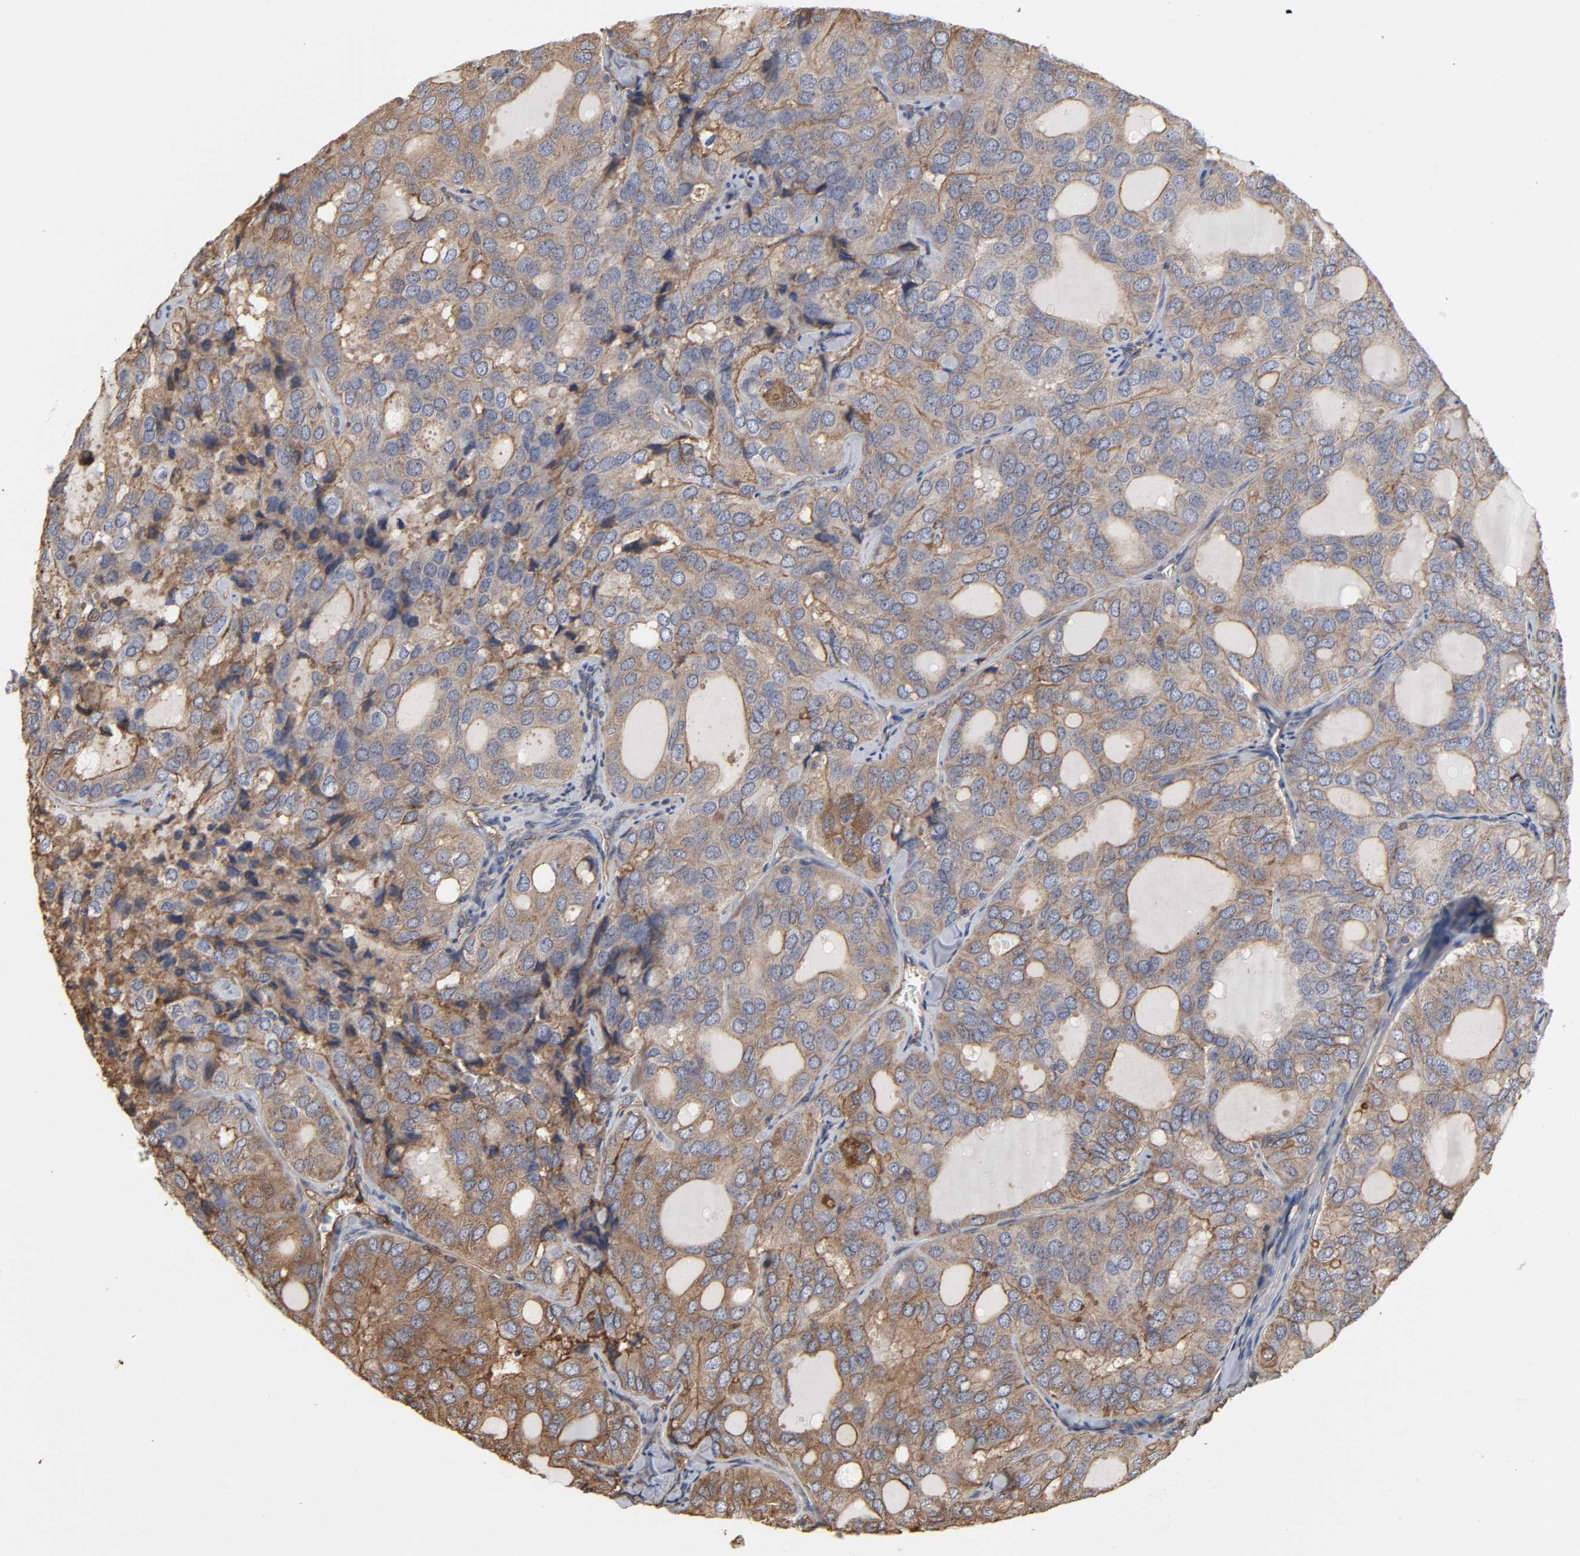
{"staining": {"intensity": "moderate", "quantity": ">75%", "location": "cytoplasmic/membranous"}, "tissue": "thyroid cancer", "cell_type": "Tumor cells", "image_type": "cancer", "snomed": [{"axis": "morphology", "description": "Follicular adenoma carcinoma, NOS"}, {"axis": "topography", "description": "Thyroid gland"}], "caption": "A photomicrograph showing moderate cytoplasmic/membranous expression in about >75% of tumor cells in thyroid cancer, as visualized by brown immunohistochemical staining.", "gene": "ANXA2", "patient": {"sex": "male", "age": 75}}